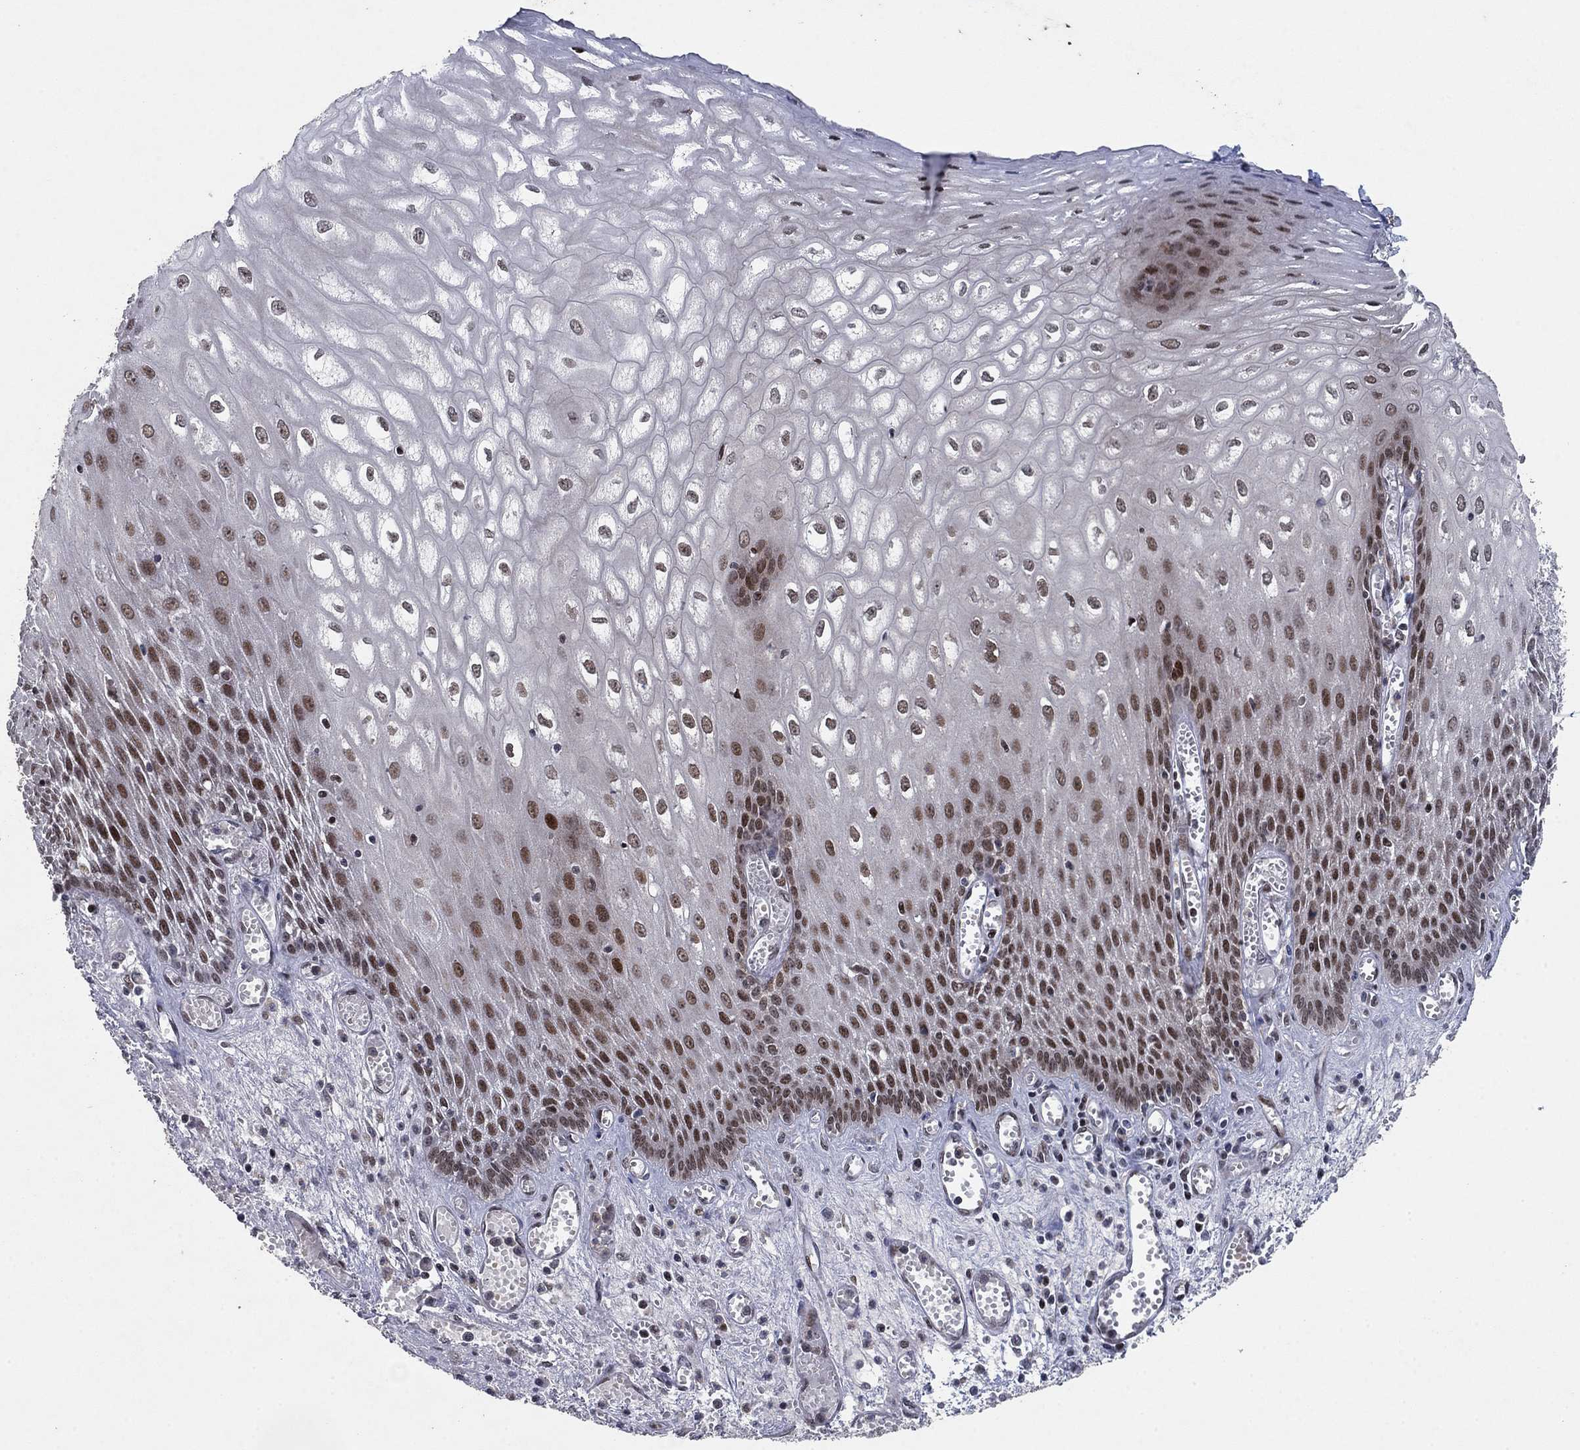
{"staining": {"intensity": "strong", "quantity": "25%-75%", "location": "nuclear"}, "tissue": "esophagus", "cell_type": "Squamous epithelial cells", "image_type": "normal", "snomed": [{"axis": "morphology", "description": "Normal tissue, NOS"}, {"axis": "topography", "description": "Esophagus"}], "caption": "Brown immunohistochemical staining in normal esophagus shows strong nuclear staining in about 25%-75% of squamous epithelial cells.", "gene": "PRICKLE4", "patient": {"sex": "male", "age": 58}}